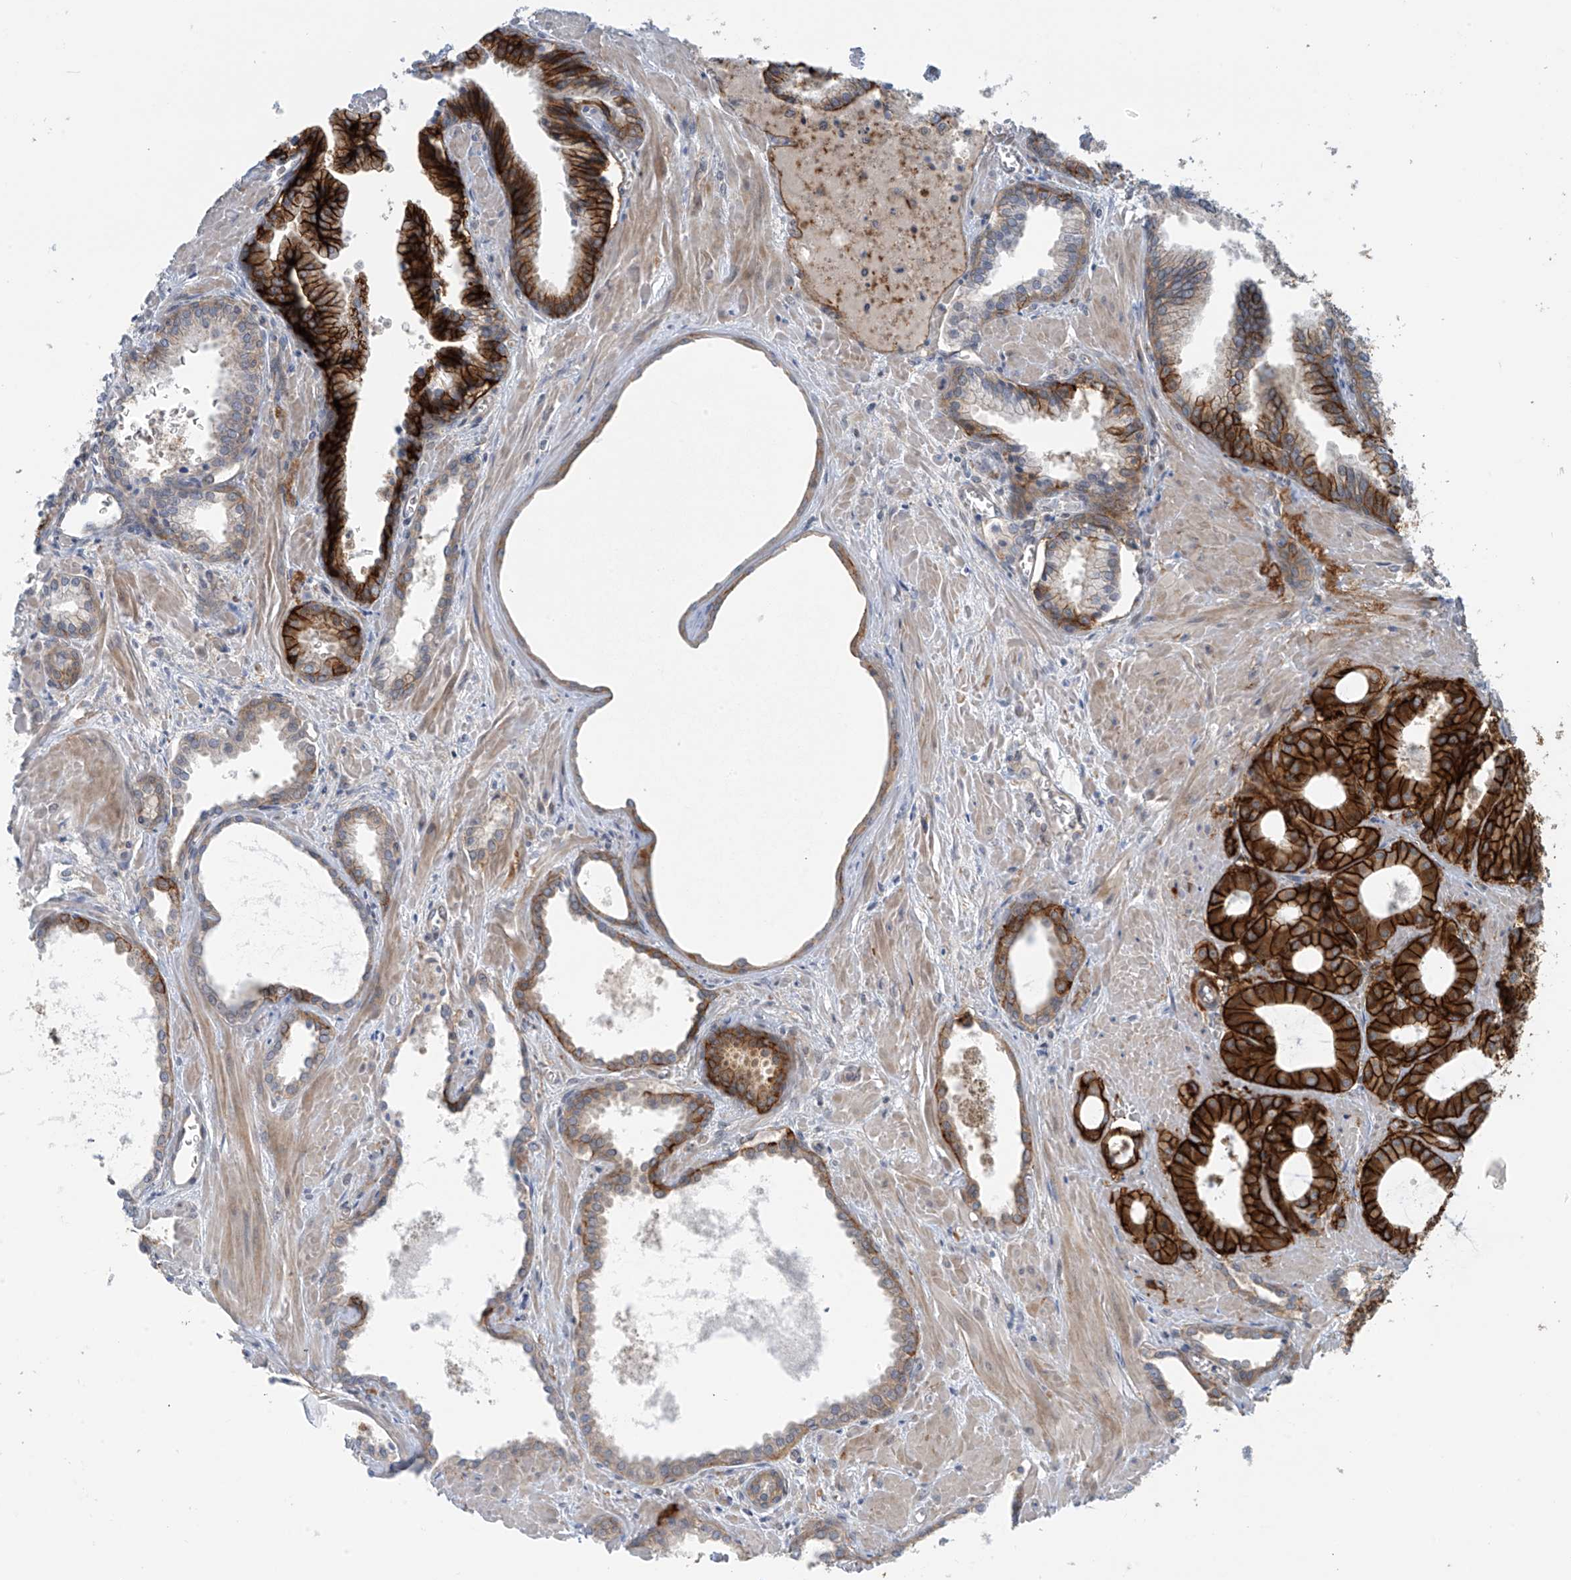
{"staining": {"intensity": "strong", "quantity": ">75%", "location": "cytoplasmic/membranous"}, "tissue": "prostate cancer", "cell_type": "Tumor cells", "image_type": "cancer", "snomed": [{"axis": "morphology", "description": "Adenocarcinoma, Low grade"}, {"axis": "topography", "description": "Prostate"}], "caption": "Strong cytoplasmic/membranous expression is seen in about >75% of tumor cells in prostate adenocarcinoma (low-grade). The staining was performed using DAB (3,3'-diaminobenzidine) to visualize the protein expression in brown, while the nuclei were stained in blue with hematoxylin (Magnification: 20x).", "gene": "FSD1L", "patient": {"sex": "male", "age": 67}}